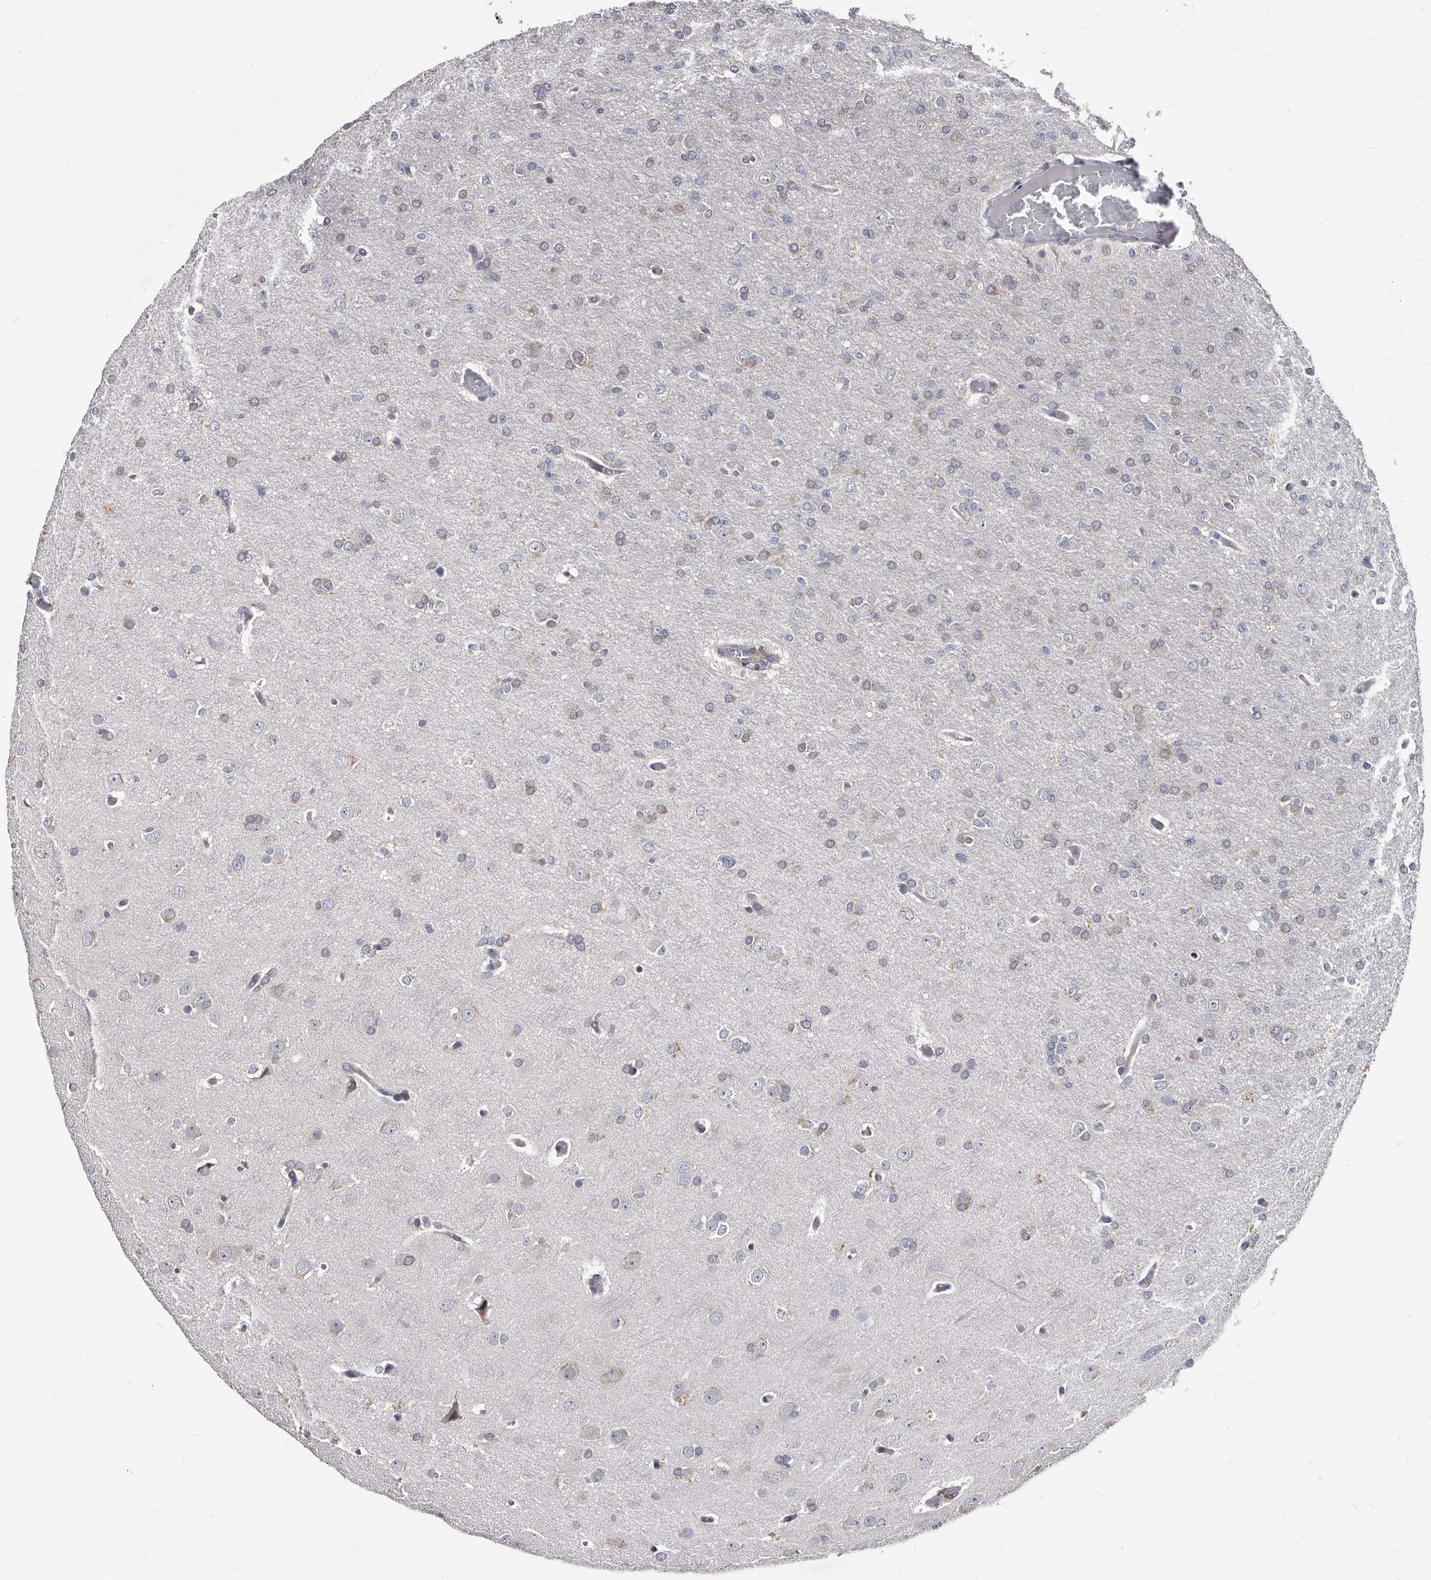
{"staining": {"intensity": "weak", "quantity": "<25%", "location": "cytoplasmic/membranous"}, "tissue": "glioma", "cell_type": "Tumor cells", "image_type": "cancer", "snomed": [{"axis": "morphology", "description": "Glioma, malignant, High grade"}, {"axis": "topography", "description": "Cerebral cortex"}], "caption": "Glioma was stained to show a protein in brown. There is no significant positivity in tumor cells. (IHC, brightfield microscopy, high magnification).", "gene": "ABCF2", "patient": {"sex": "female", "age": 36}}